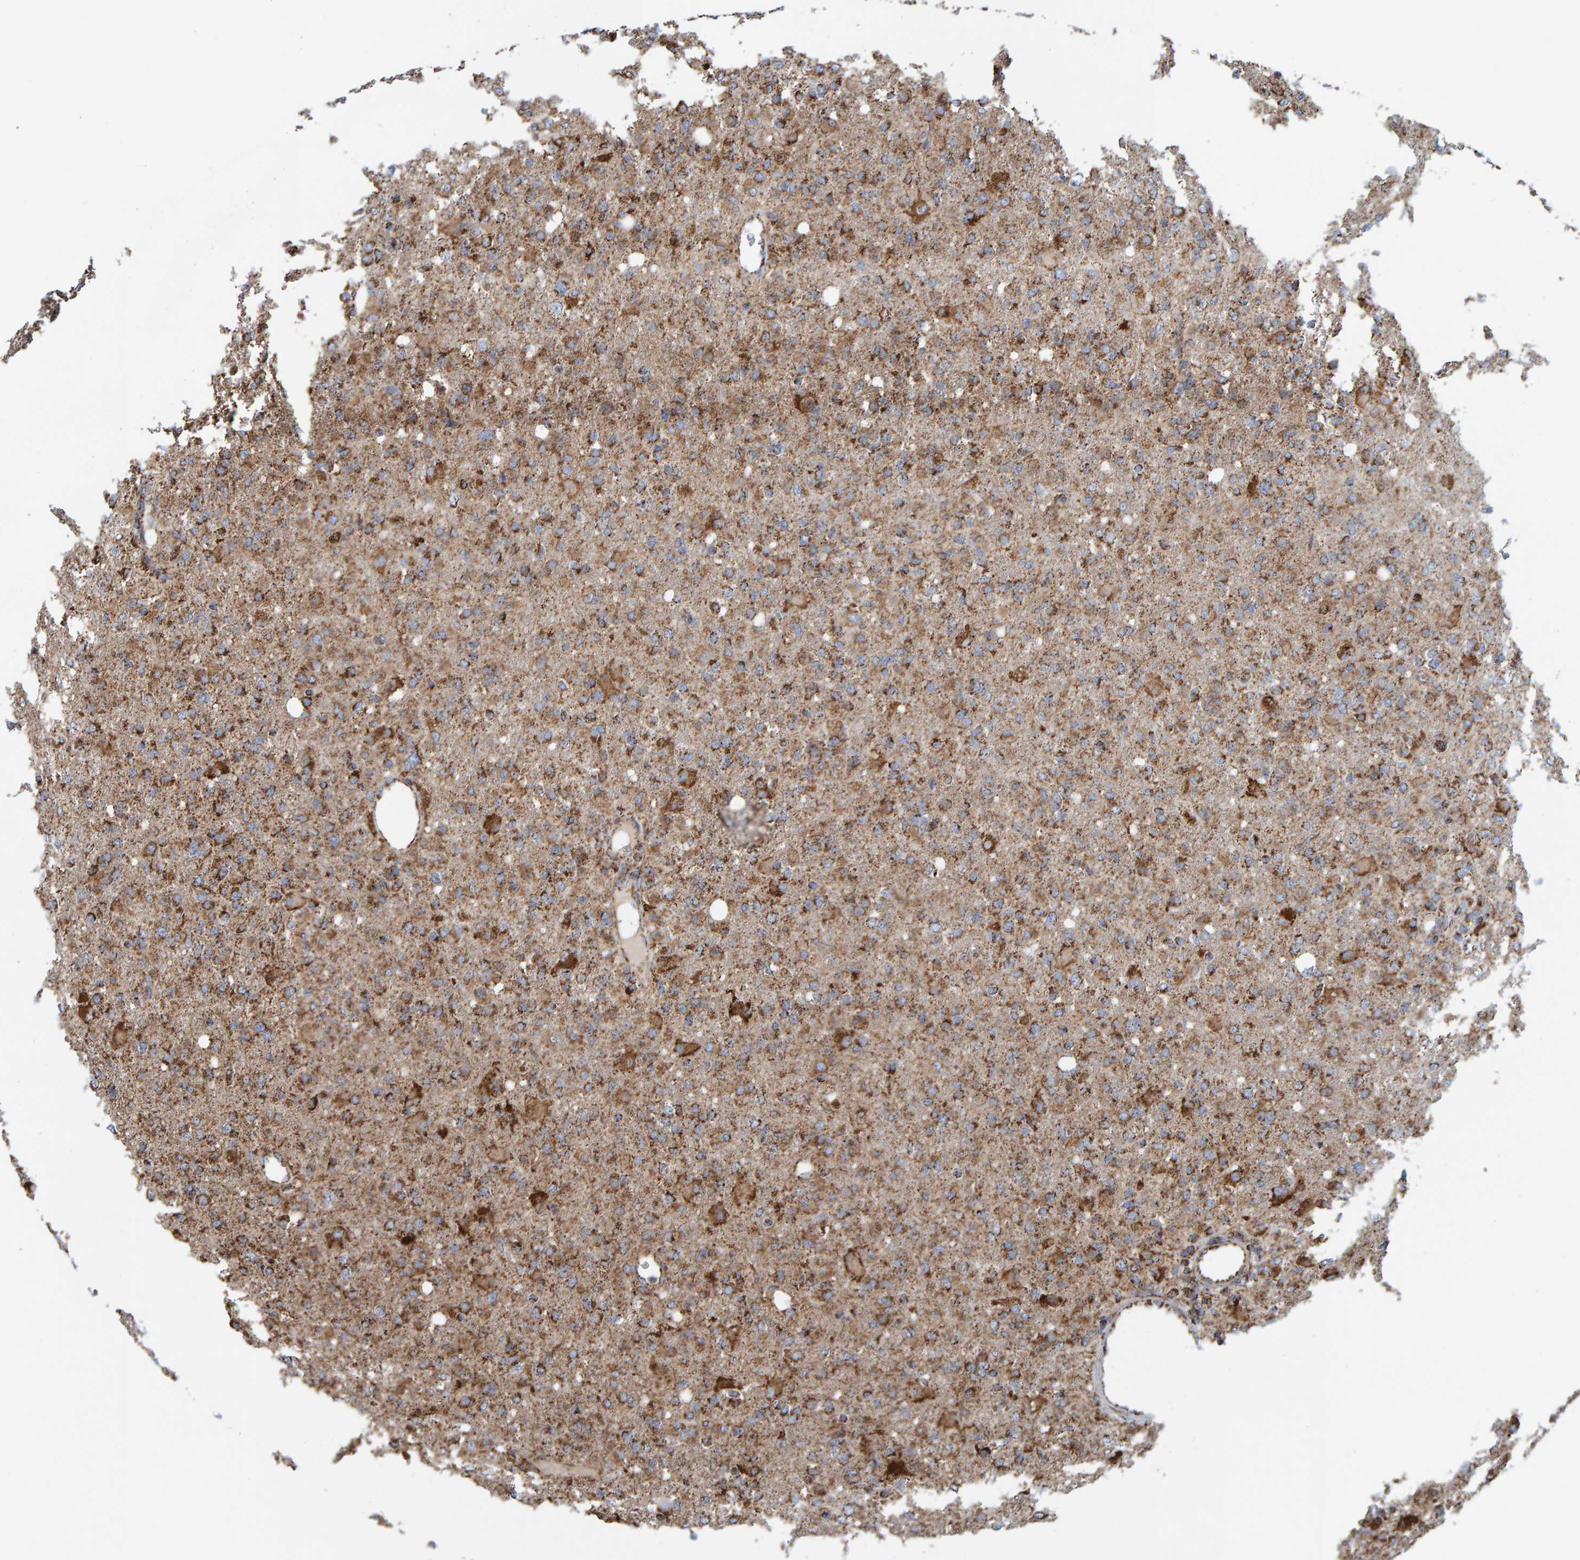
{"staining": {"intensity": "moderate", "quantity": "25%-75%", "location": "cytoplasmic/membranous"}, "tissue": "glioma", "cell_type": "Tumor cells", "image_type": "cancer", "snomed": [{"axis": "morphology", "description": "Glioma, malignant, High grade"}, {"axis": "topography", "description": "Brain"}], "caption": "Protein expression analysis of human glioma reveals moderate cytoplasmic/membranous staining in approximately 25%-75% of tumor cells.", "gene": "MRPL45", "patient": {"sex": "female", "age": 57}}